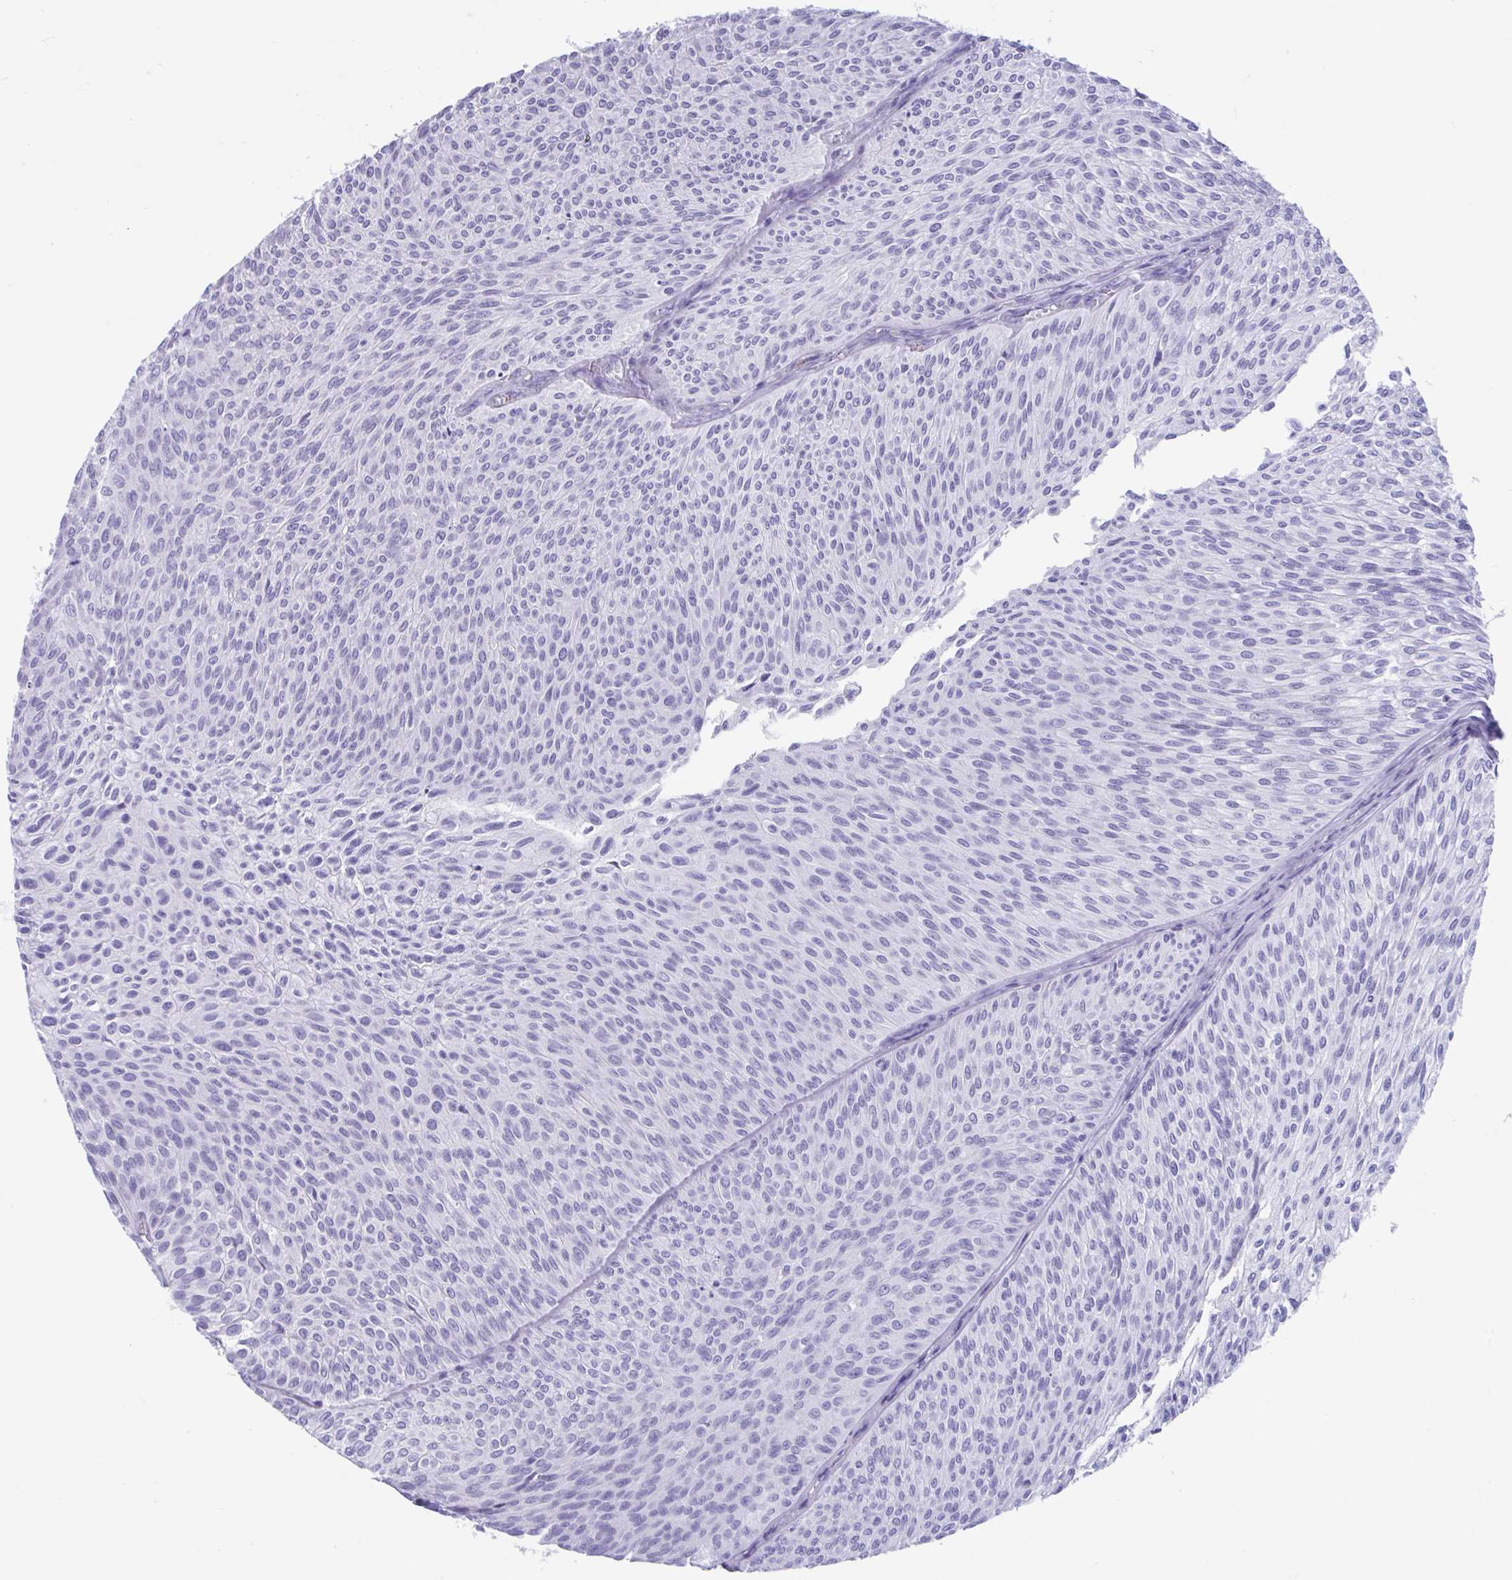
{"staining": {"intensity": "negative", "quantity": "none", "location": "none"}, "tissue": "urothelial cancer", "cell_type": "Tumor cells", "image_type": "cancer", "snomed": [{"axis": "morphology", "description": "Urothelial carcinoma, Low grade"}, {"axis": "topography", "description": "Urinary bladder"}], "caption": "Immunohistochemical staining of human low-grade urothelial carcinoma demonstrates no significant staining in tumor cells. (IHC, brightfield microscopy, high magnification).", "gene": "TMEM35A", "patient": {"sex": "male", "age": 91}}